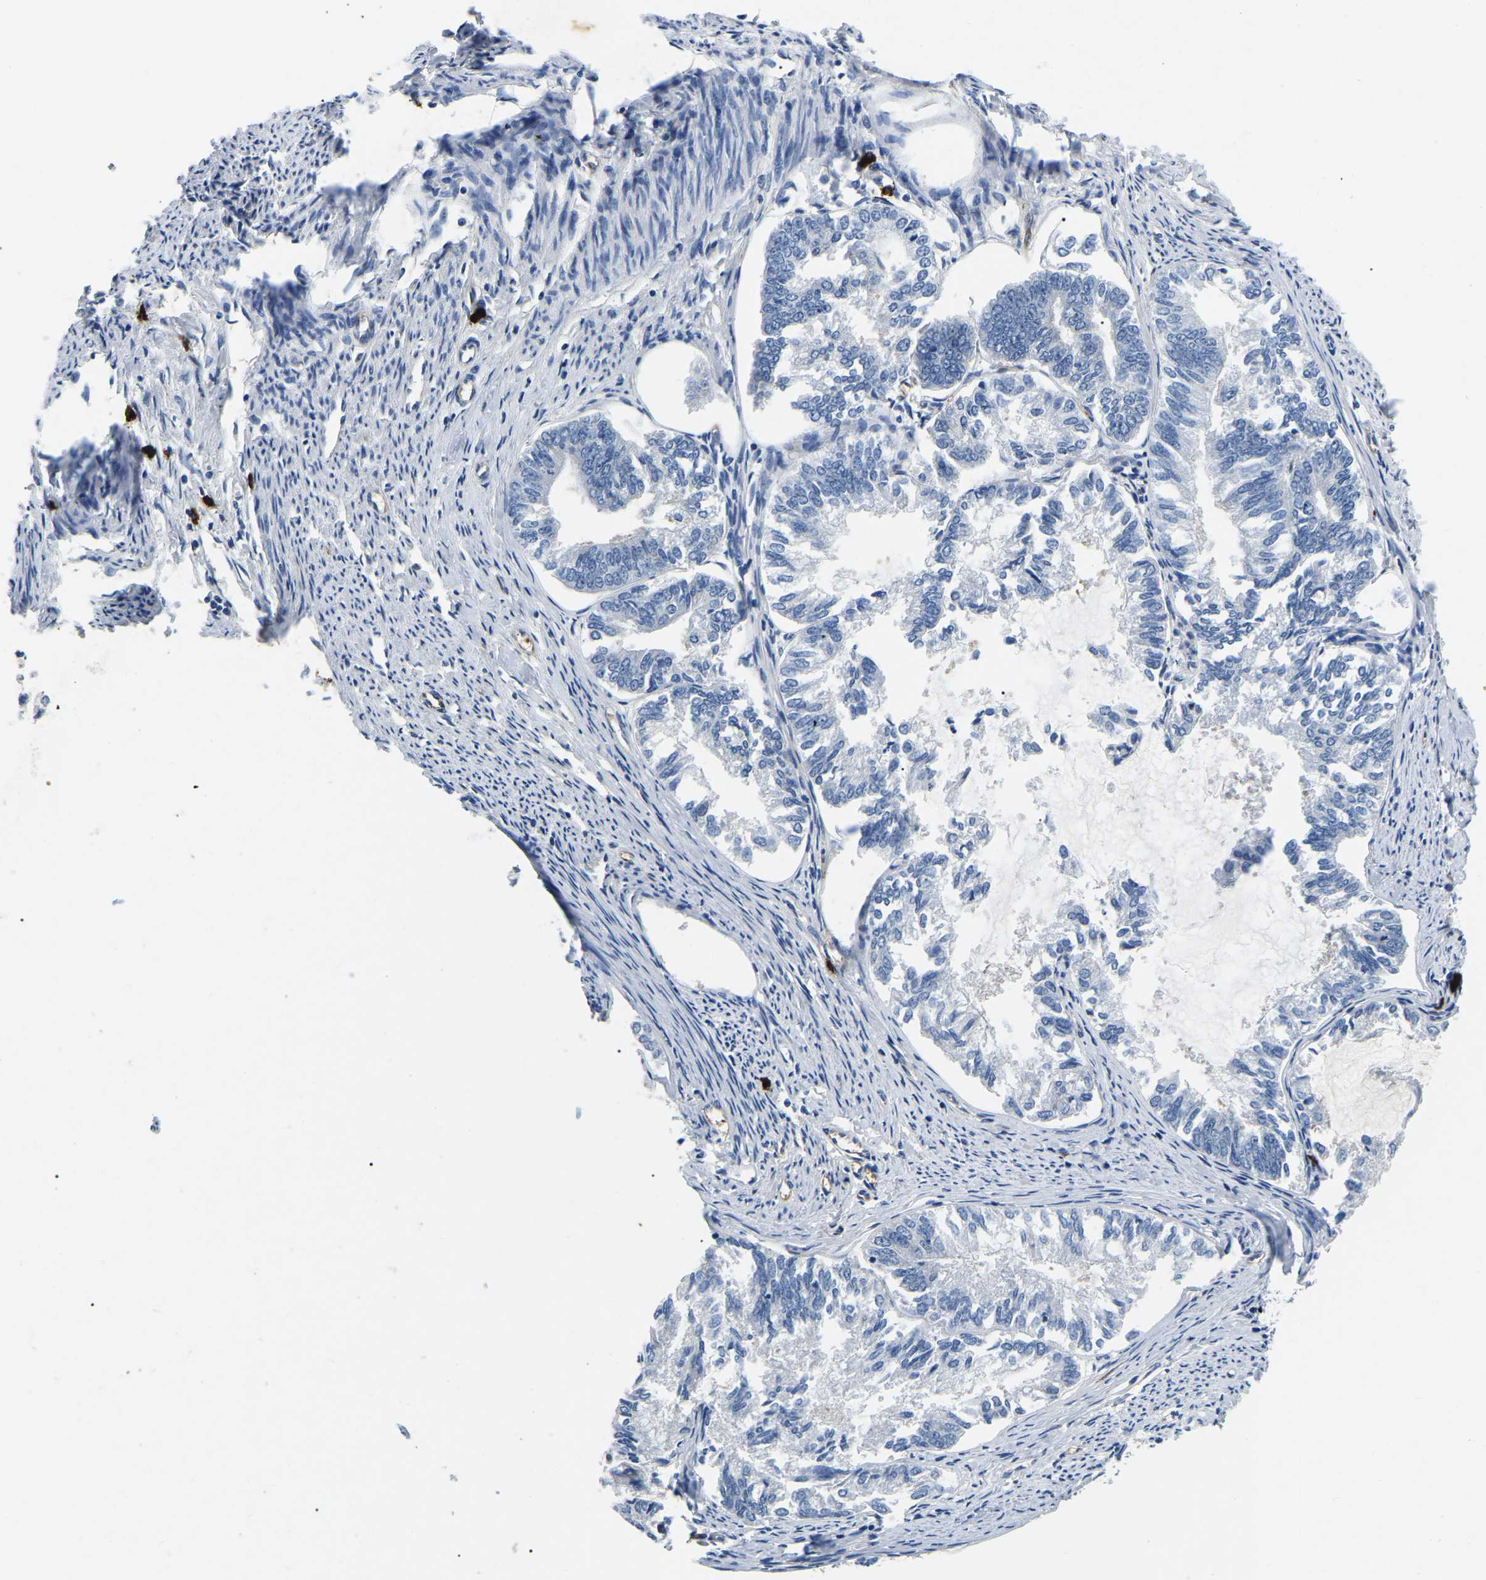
{"staining": {"intensity": "negative", "quantity": "none", "location": "none"}, "tissue": "endometrial cancer", "cell_type": "Tumor cells", "image_type": "cancer", "snomed": [{"axis": "morphology", "description": "Adenocarcinoma, NOS"}, {"axis": "topography", "description": "Endometrium"}], "caption": "Endometrial cancer stained for a protein using immunohistochemistry (IHC) reveals no expression tumor cells.", "gene": "DUSP8", "patient": {"sex": "female", "age": 86}}